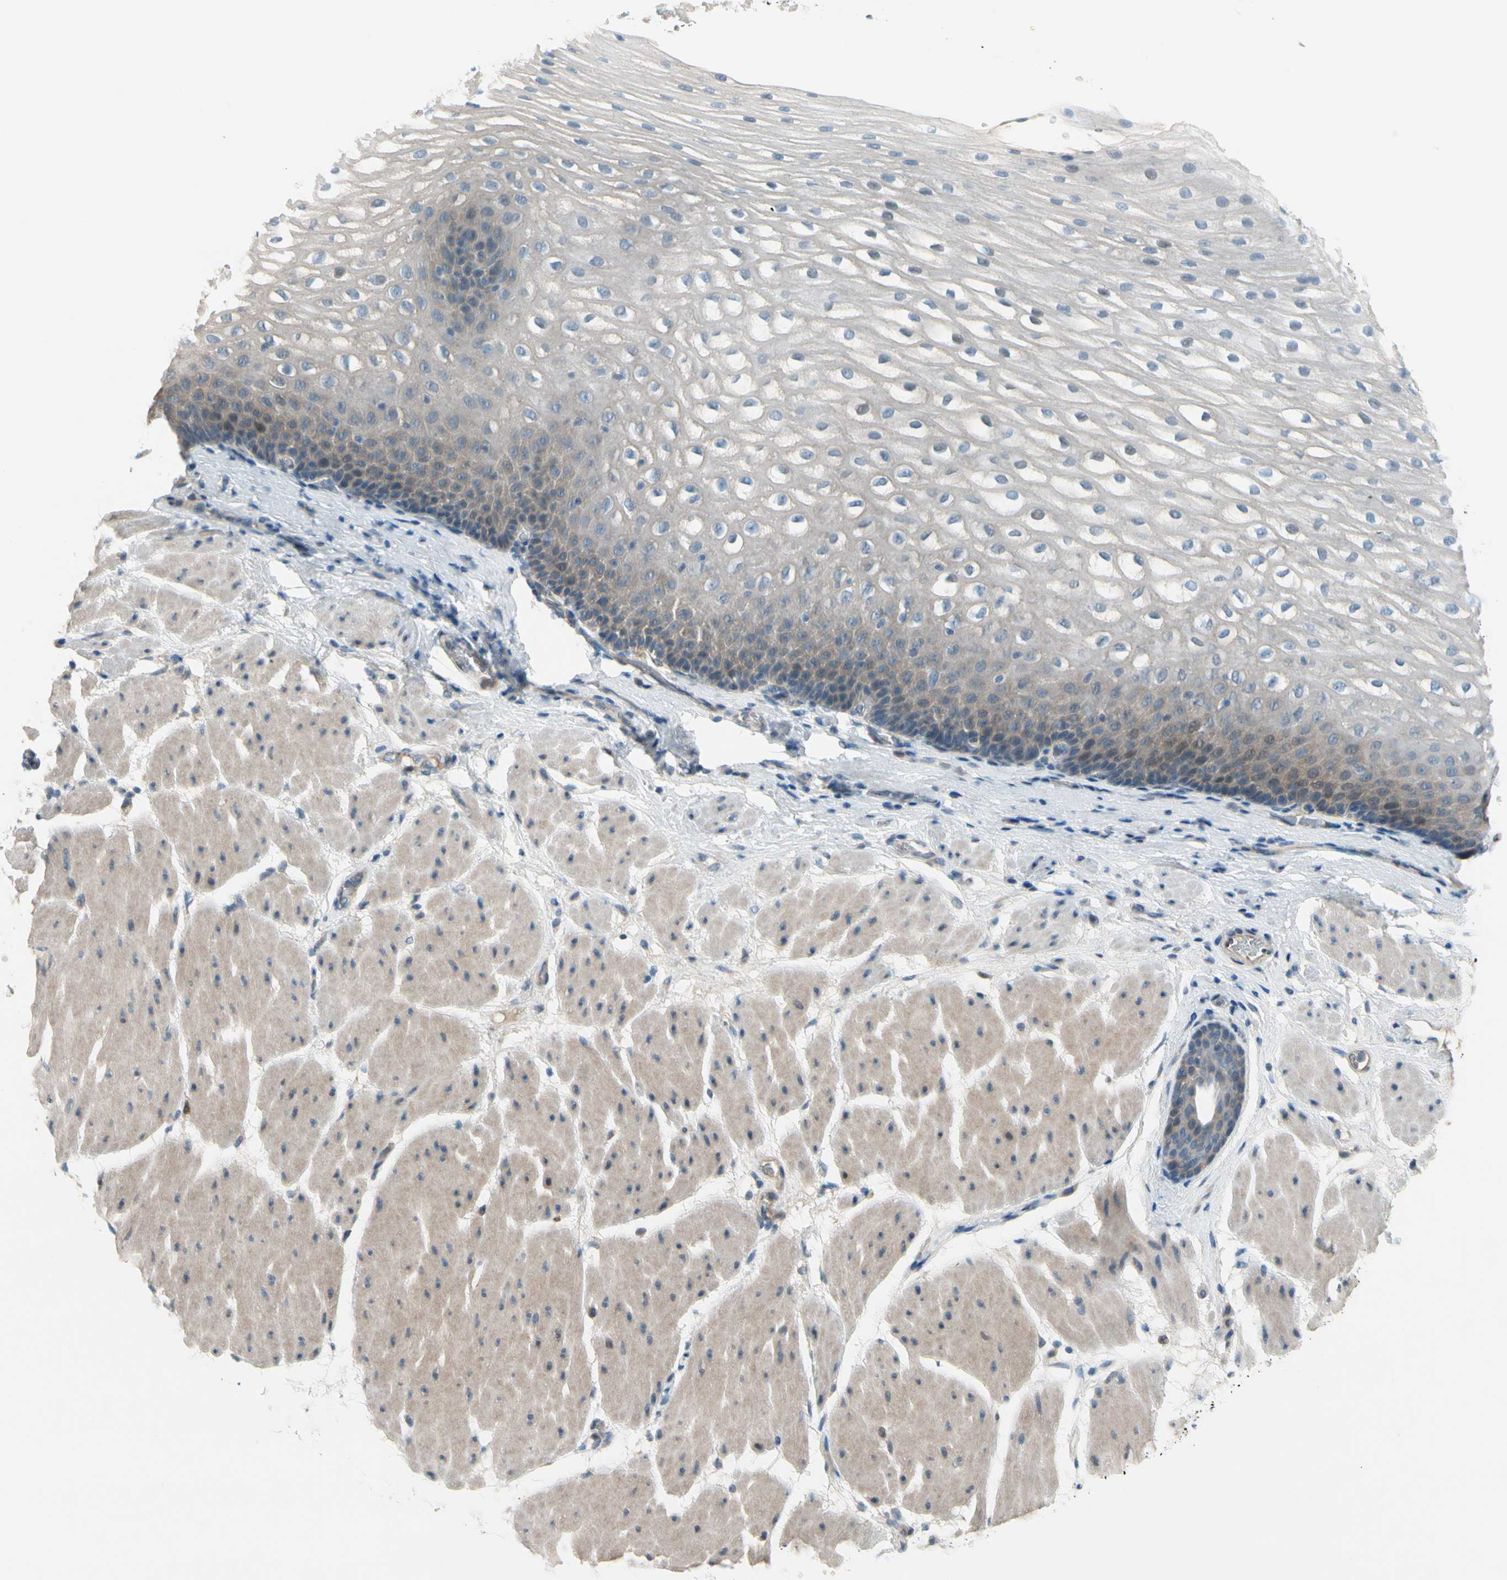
{"staining": {"intensity": "weak", "quantity": "25%-75%", "location": "cytoplasmic/membranous"}, "tissue": "esophagus", "cell_type": "Squamous epithelial cells", "image_type": "normal", "snomed": [{"axis": "morphology", "description": "Normal tissue, NOS"}, {"axis": "topography", "description": "Esophagus"}], "caption": "Immunohistochemical staining of benign human esophagus shows low levels of weak cytoplasmic/membranous staining in approximately 25%-75% of squamous epithelial cells.", "gene": "CFAP36", "patient": {"sex": "male", "age": 48}}